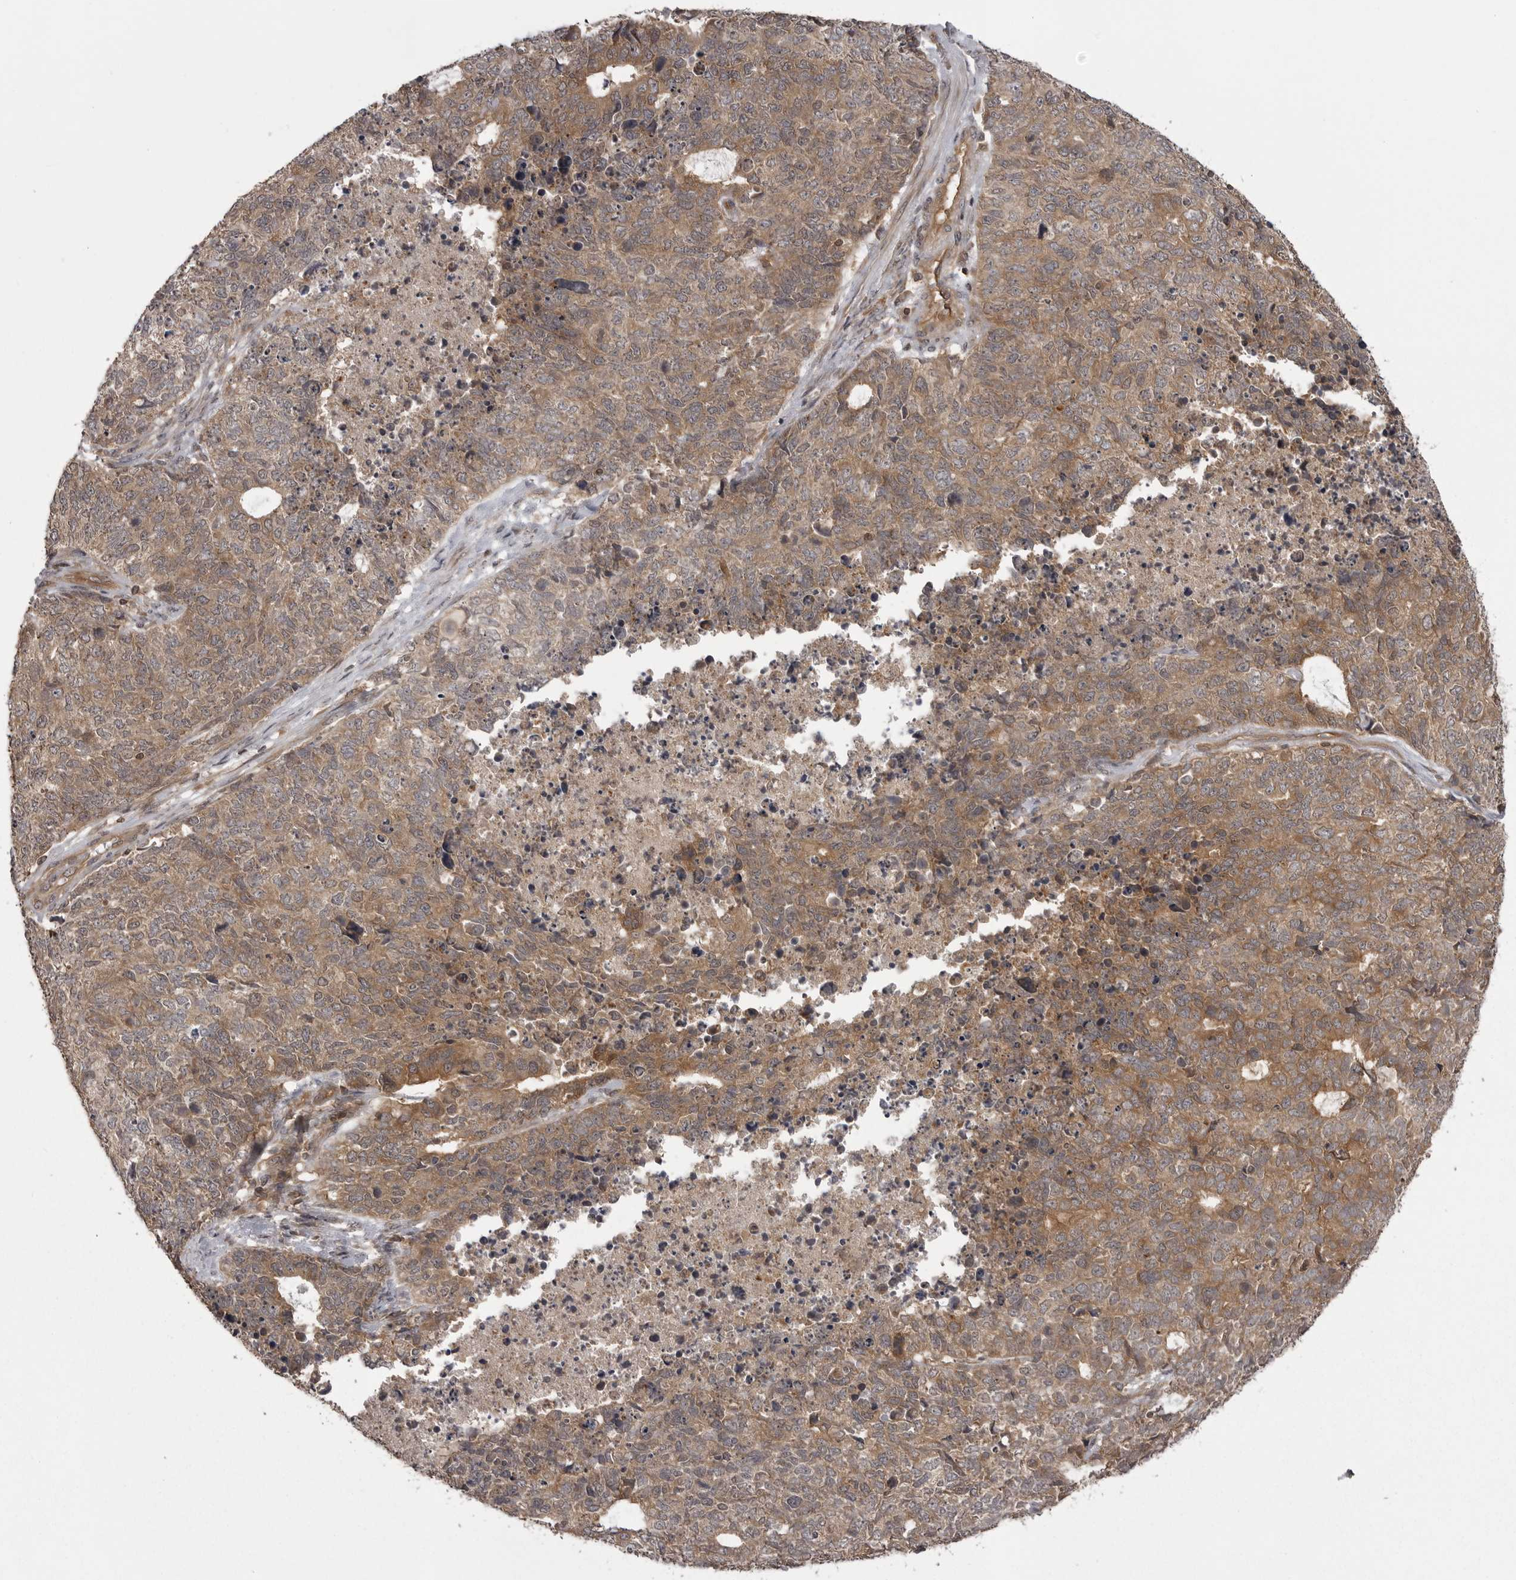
{"staining": {"intensity": "moderate", "quantity": ">75%", "location": "cytoplasmic/membranous"}, "tissue": "cervical cancer", "cell_type": "Tumor cells", "image_type": "cancer", "snomed": [{"axis": "morphology", "description": "Squamous cell carcinoma, NOS"}, {"axis": "topography", "description": "Cervix"}], "caption": "Human squamous cell carcinoma (cervical) stained with a protein marker reveals moderate staining in tumor cells.", "gene": "STK24", "patient": {"sex": "female", "age": 63}}